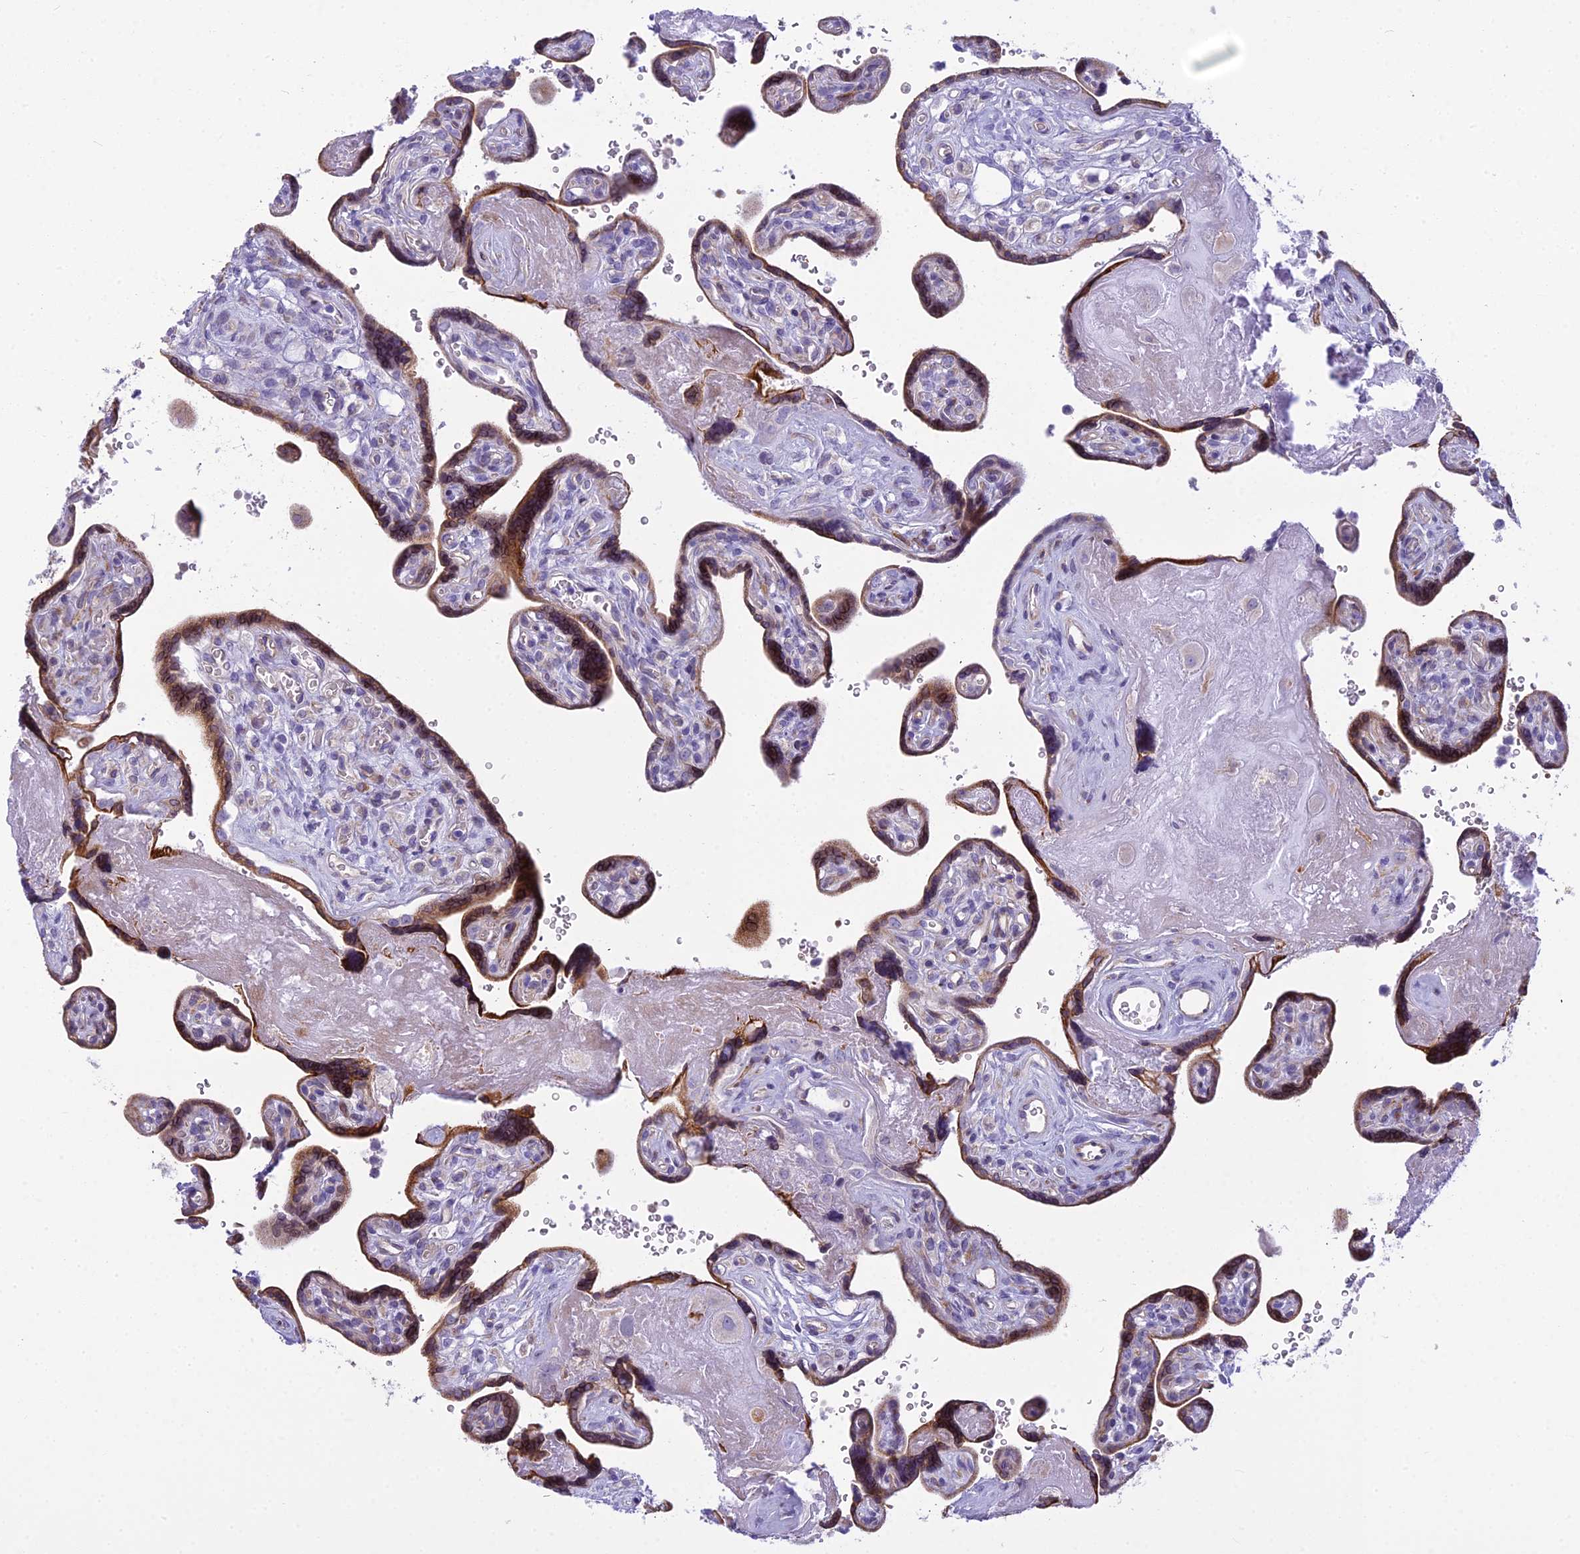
{"staining": {"intensity": "negative", "quantity": "none", "location": "none"}, "tissue": "placenta", "cell_type": "Decidual cells", "image_type": "normal", "snomed": [{"axis": "morphology", "description": "Normal tissue, NOS"}, {"axis": "topography", "description": "Placenta"}], "caption": "High magnification brightfield microscopy of unremarkable placenta stained with DAB (3,3'-diaminobenzidine) (brown) and counterstained with hematoxylin (blue): decidual cells show no significant expression.", "gene": "PCDHB14", "patient": {"sex": "female", "age": 39}}